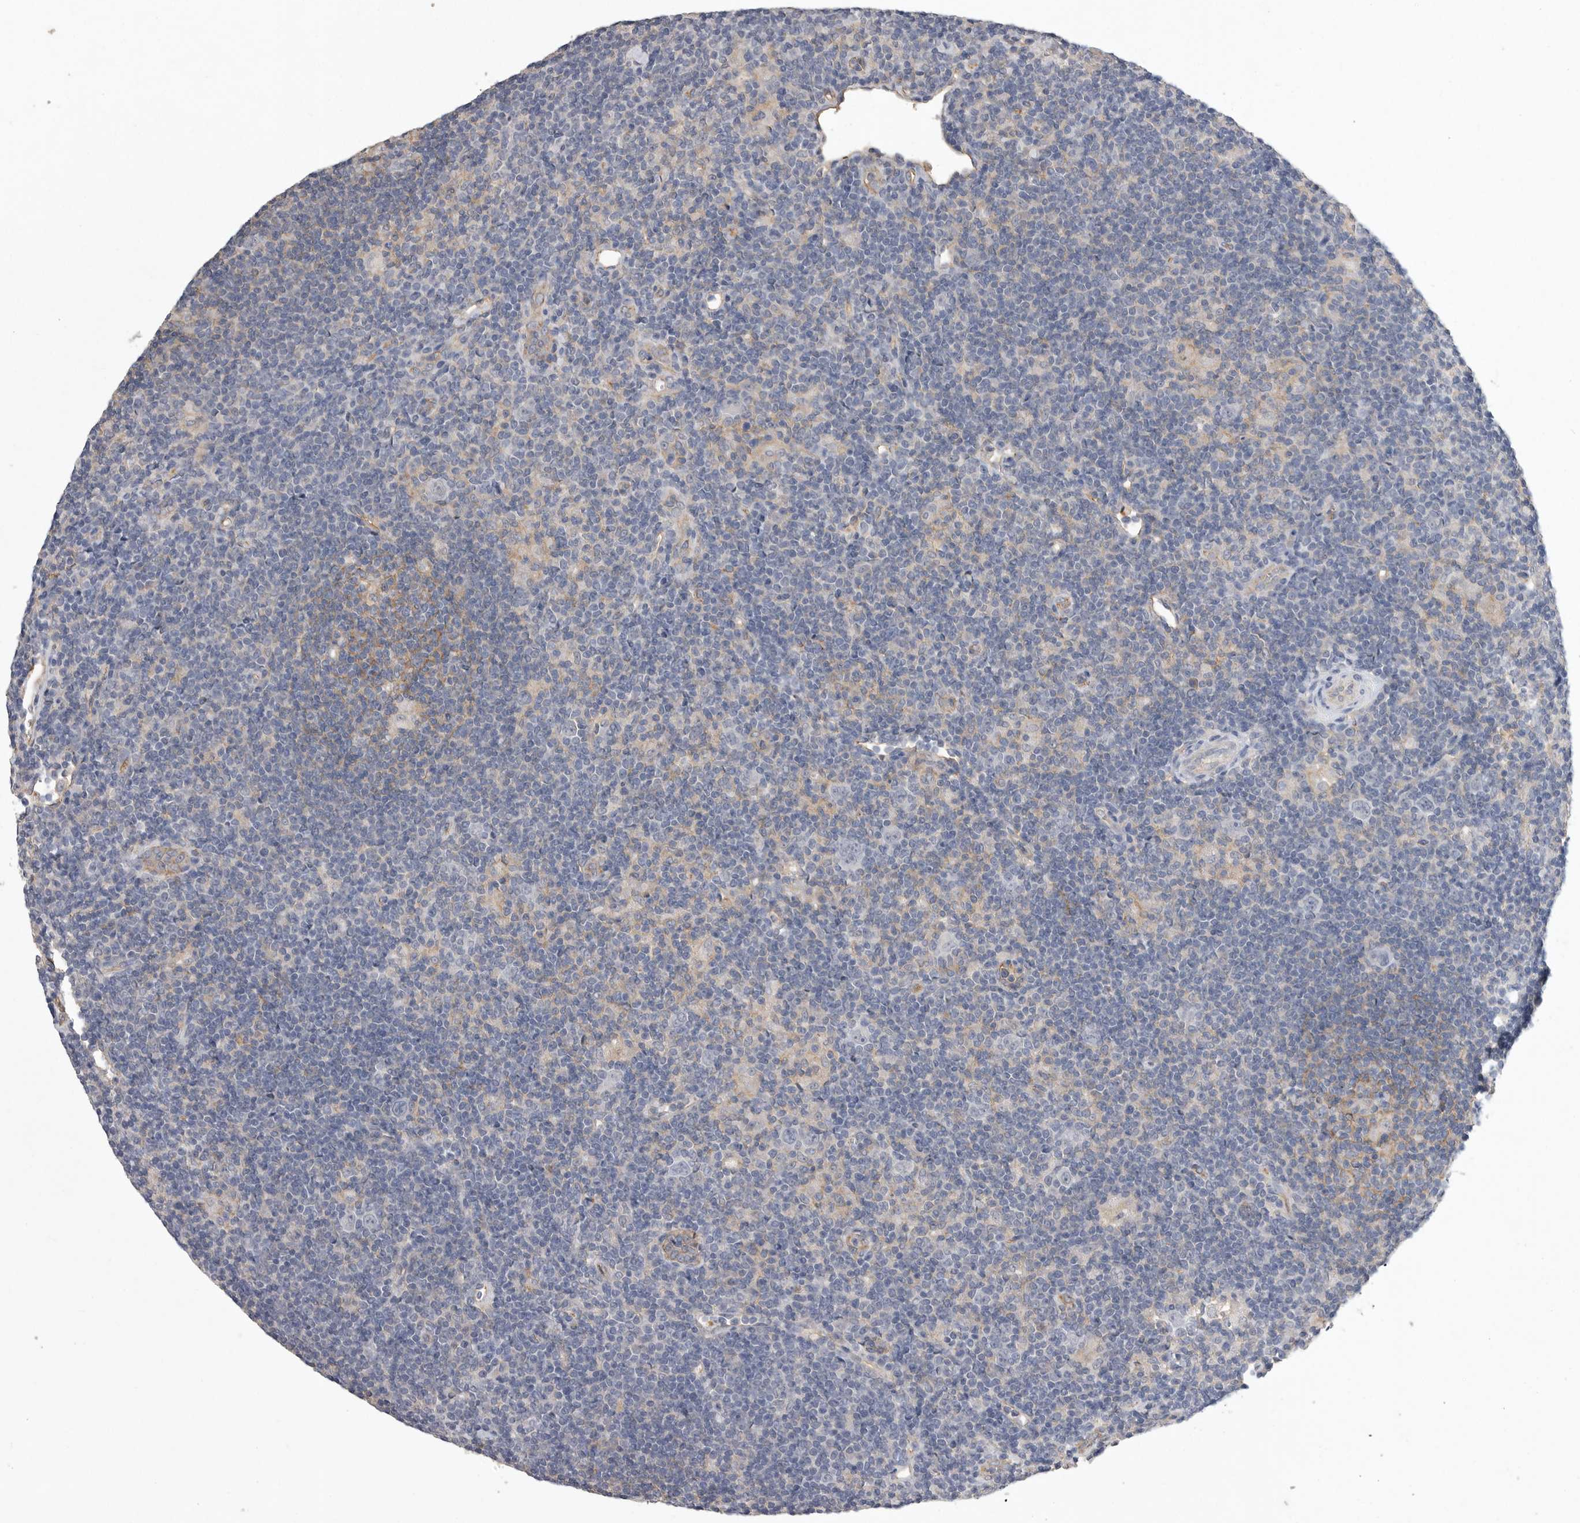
{"staining": {"intensity": "negative", "quantity": "none", "location": "none"}, "tissue": "lymphoma", "cell_type": "Tumor cells", "image_type": "cancer", "snomed": [{"axis": "morphology", "description": "Hodgkin's disease, NOS"}, {"axis": "topography", "description": "Lymph node"}], "caption": "This is an IHC photomicrograph of human Hodgkin's disease. There is no positivity in tumor cells.", "gene": "NECTIN2", "patient": {"sex": "female", "age": 57}}